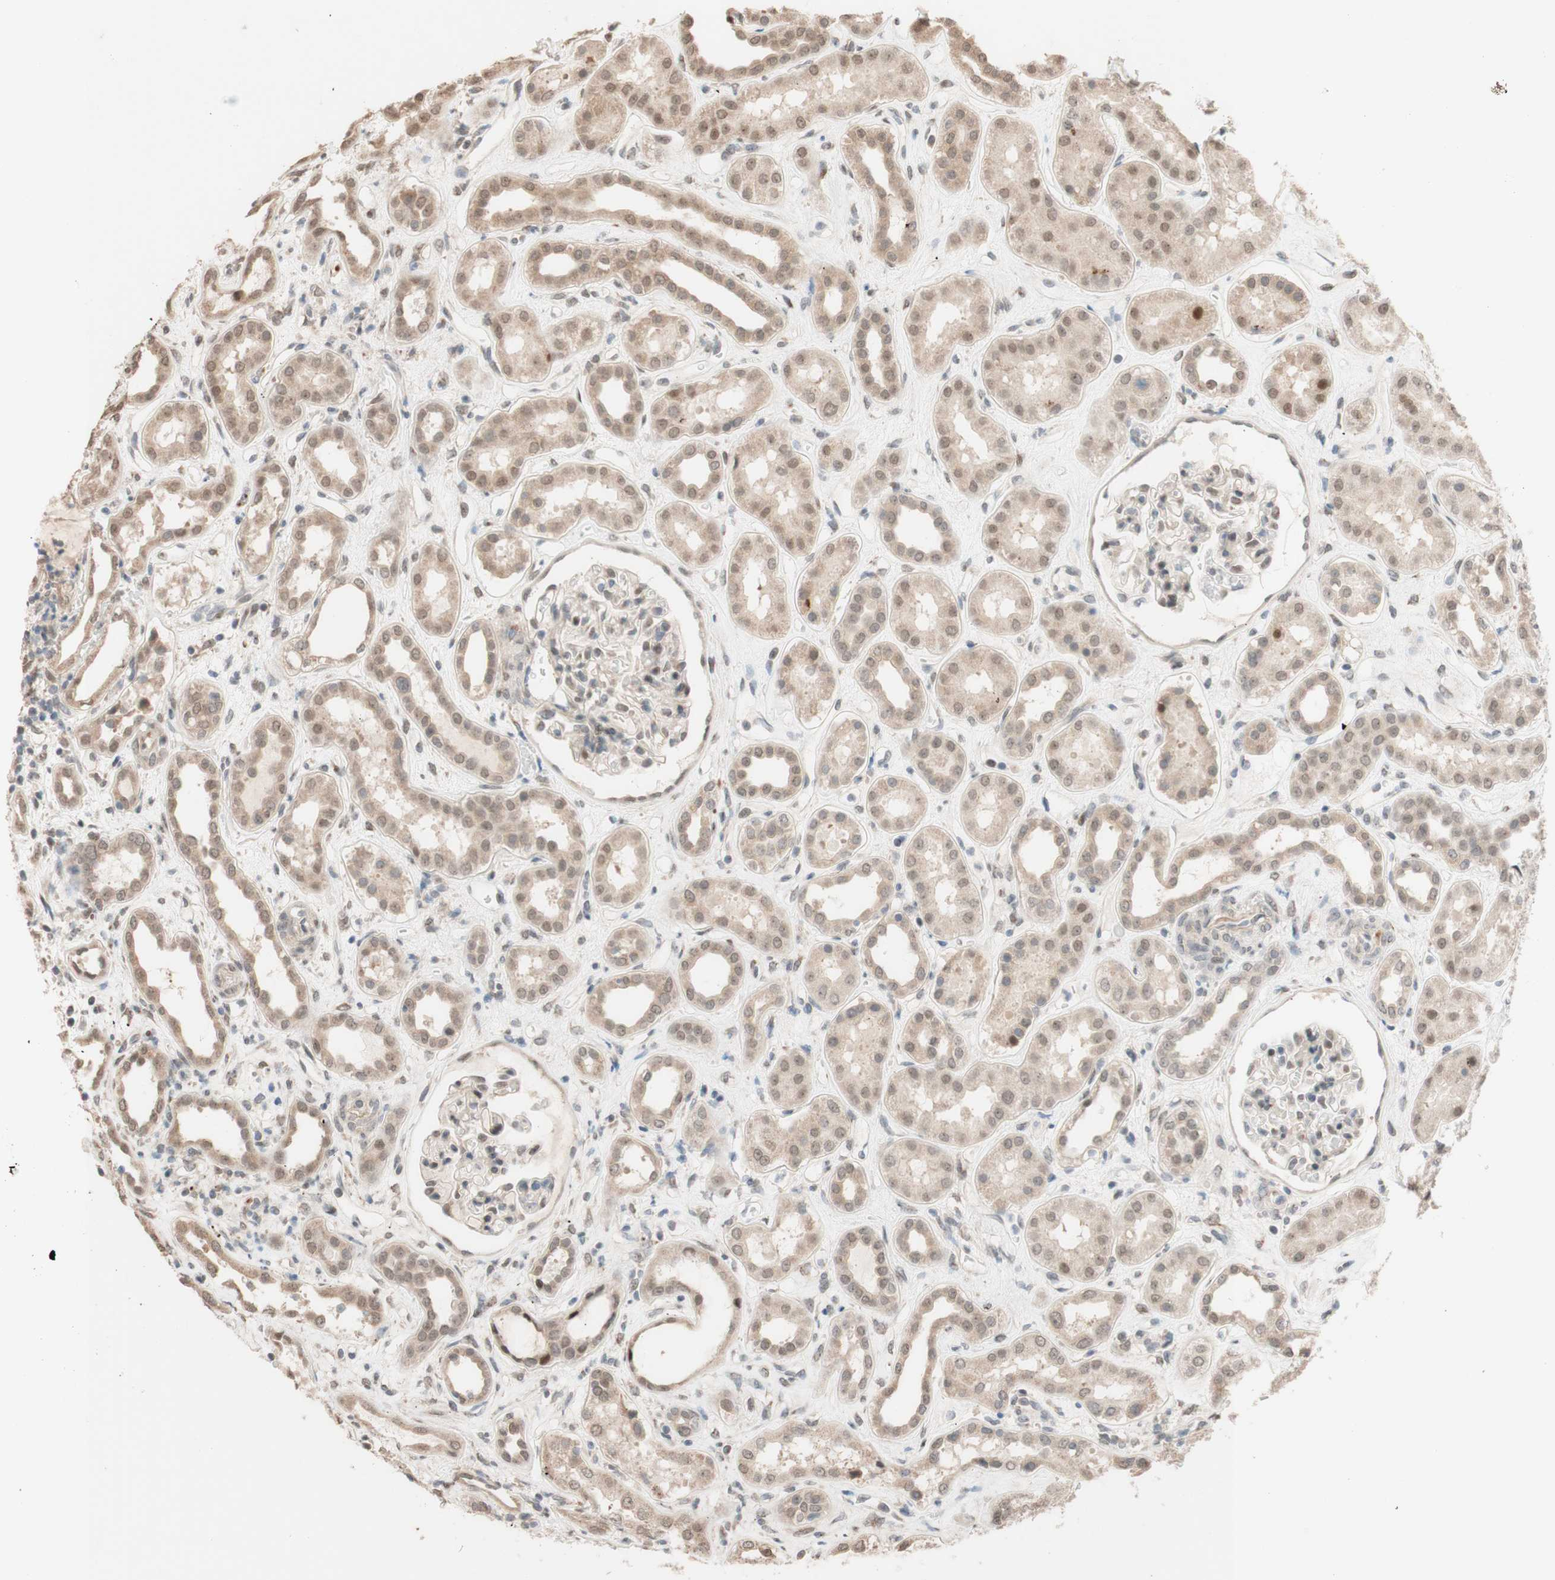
{"staining": {"intensity": "weak", "quantity": "<25%", "location": "cytoplasmic/membranous"}, "tissue": "kidney", "cell_type": "Cells in glomeruli", "image_type": "normal", "snomed": [{"axis": "morphology", "description": "Normal tissue, NOS"}, {"axis": "topography", "description": "Kidney"}], "caption": "DAB (3,3'-diaminobenzidine) immunohistochemical staining of benign kidney demonstrates no significant positivity in cells in glomeruli. (DAB immunohistochemistry (IHC) with hematoxylin counter stain).", "gene": "CCNC", "patient": {"sex": "male", "age": 59}}